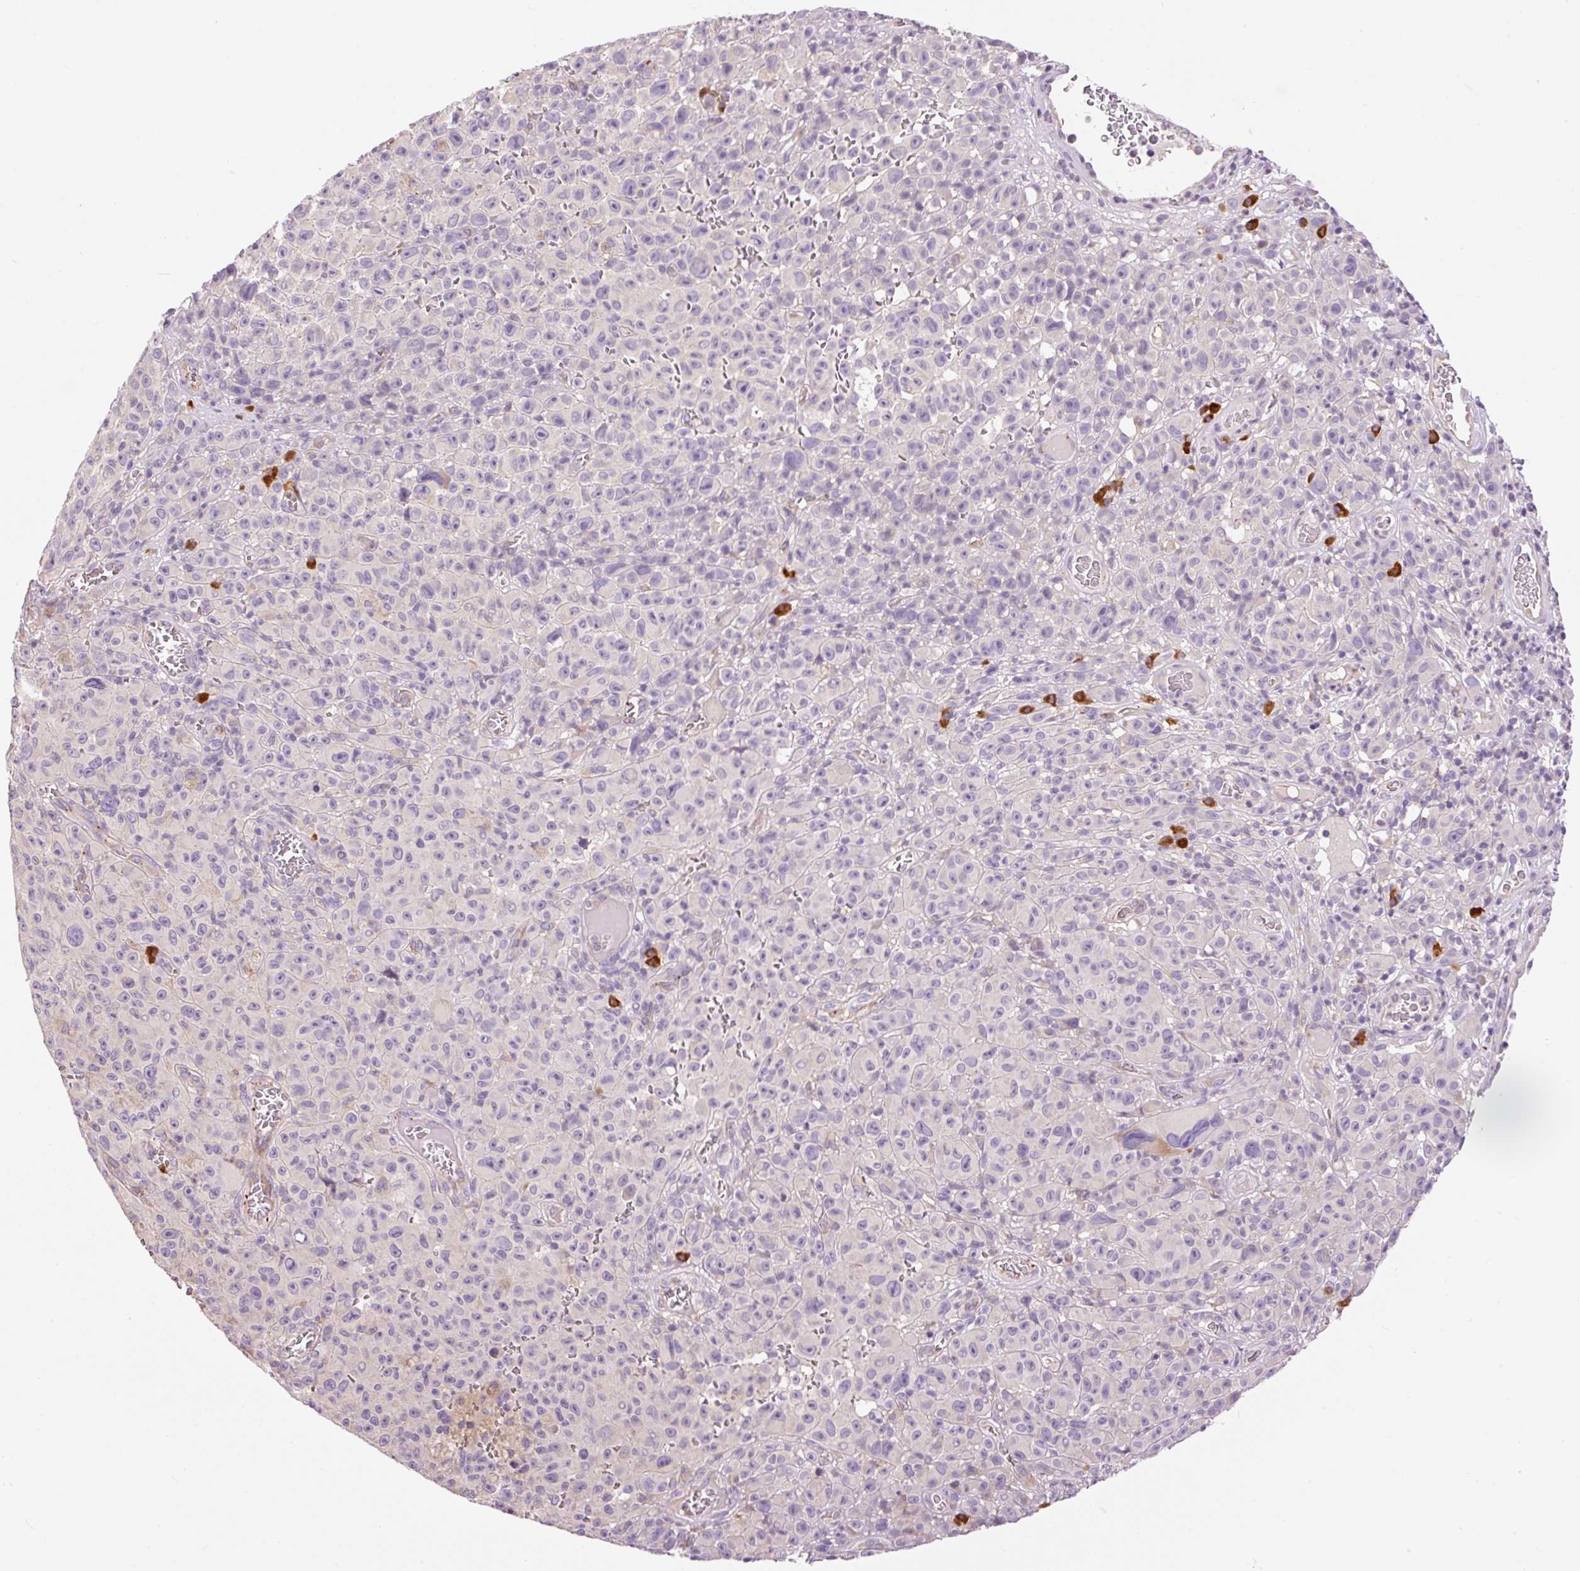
{"staining": {"intensity": "negative", "quantity": "none", "location": "none"}, "tissue": "melanoma", "cell_type": "Tumor cells", "image_type": "cancer", "snomed": [{"axis": "morphology", "description": "Malignant melanoma, NOS"}, {"axis": "topography", "description": "Skin"}], "caption": "An image of human malignant melanoma is negative for staining in tumor cells.", "gene": "PNPLA5", "patient": {"sex": "female", "age": 82}}